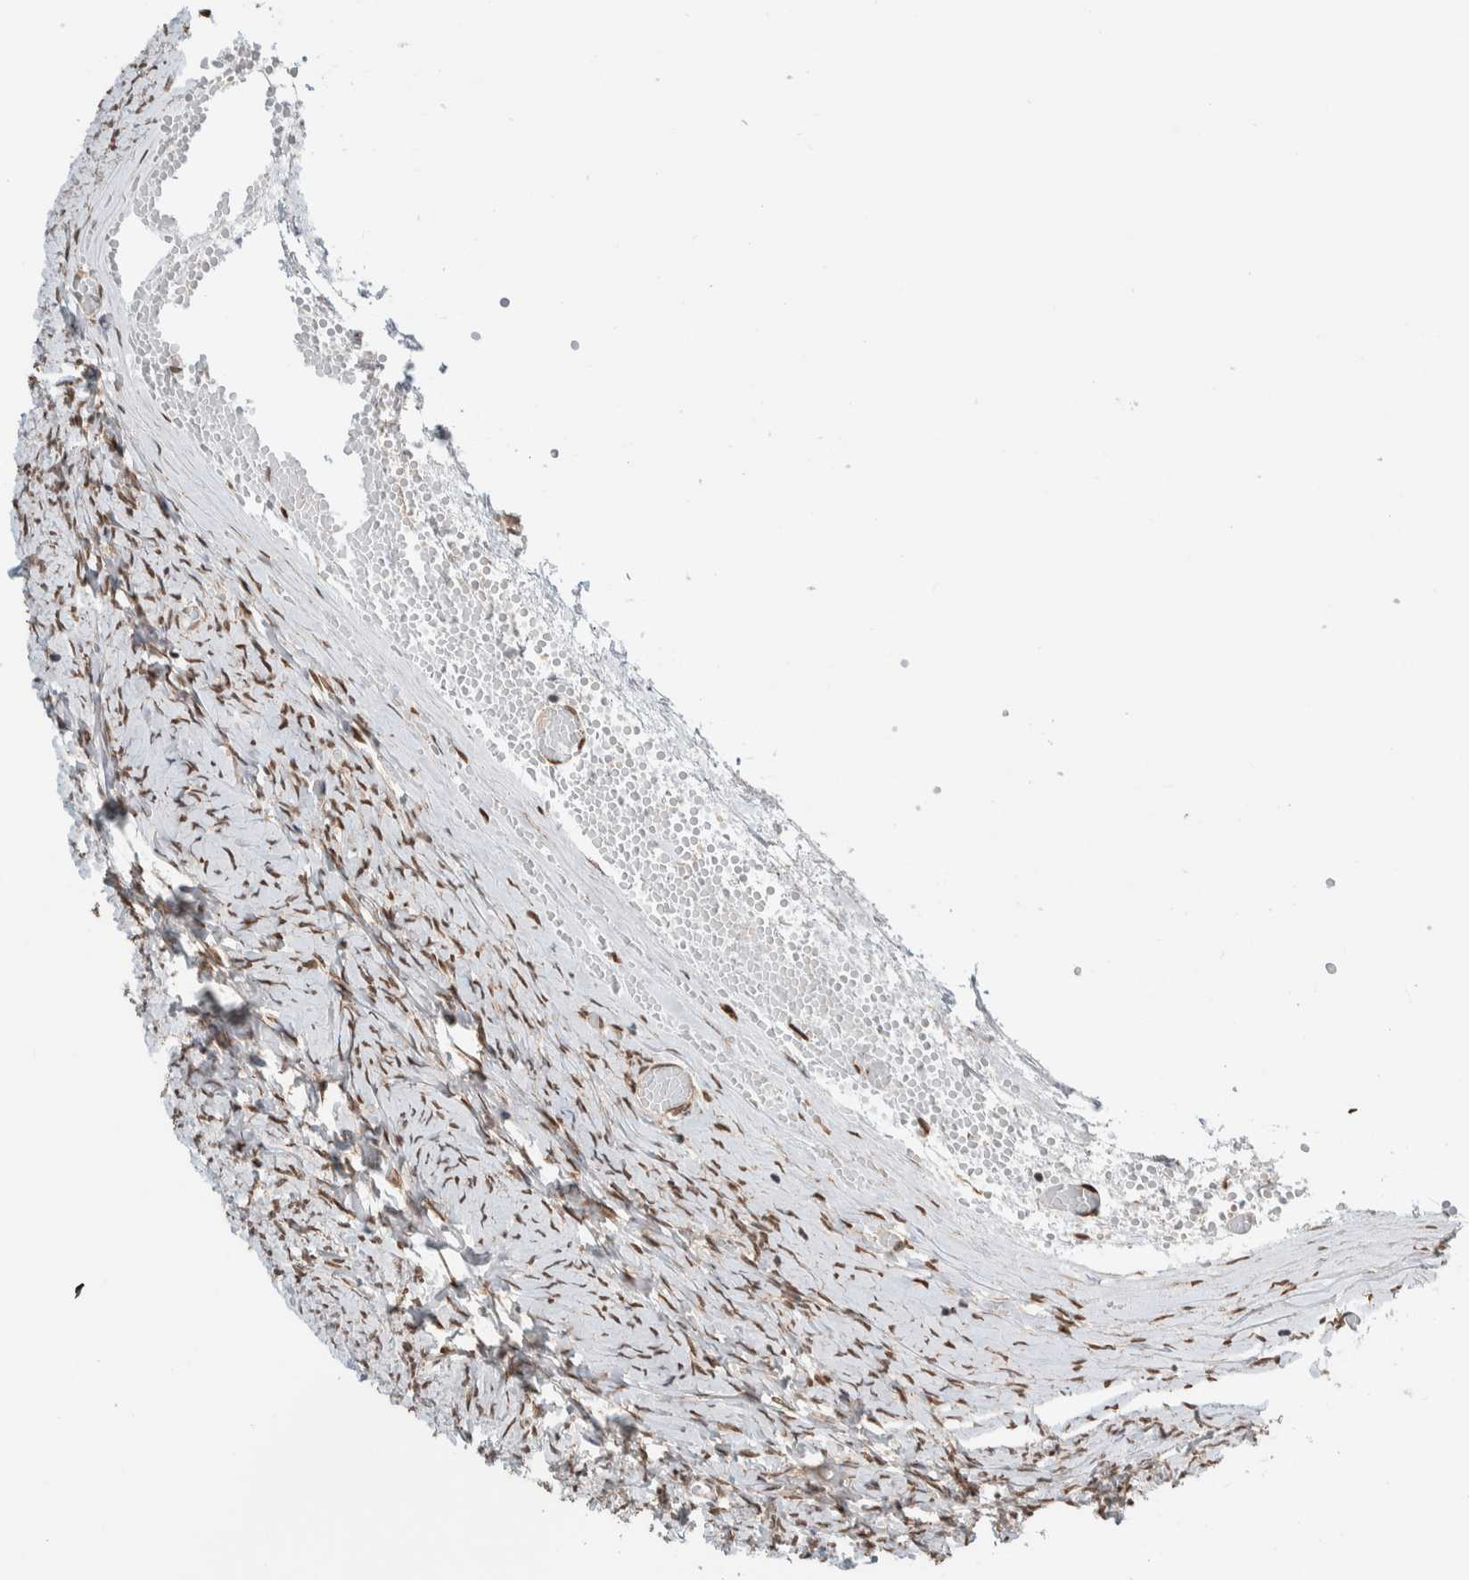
{"staining": {"intensity": "moderate", "quantity": ">75%", "location": "nuclear"}, "tissue": "ovary", "cell_type": "Ovarian stroma cells", "image_type": "normal", "snomed": [{"axis": "morphology", "description": "Normal tissue, NOS"}, {"axis": "topography", "description": "Ovary"}], "caption": "Protein expression analysis of normal ovary reveals moderate nuclear positivity in approximately >75% of ovarian stroma cells.", "gene": "TNRC18", "patient": {"sex": "female", "age": 27}}